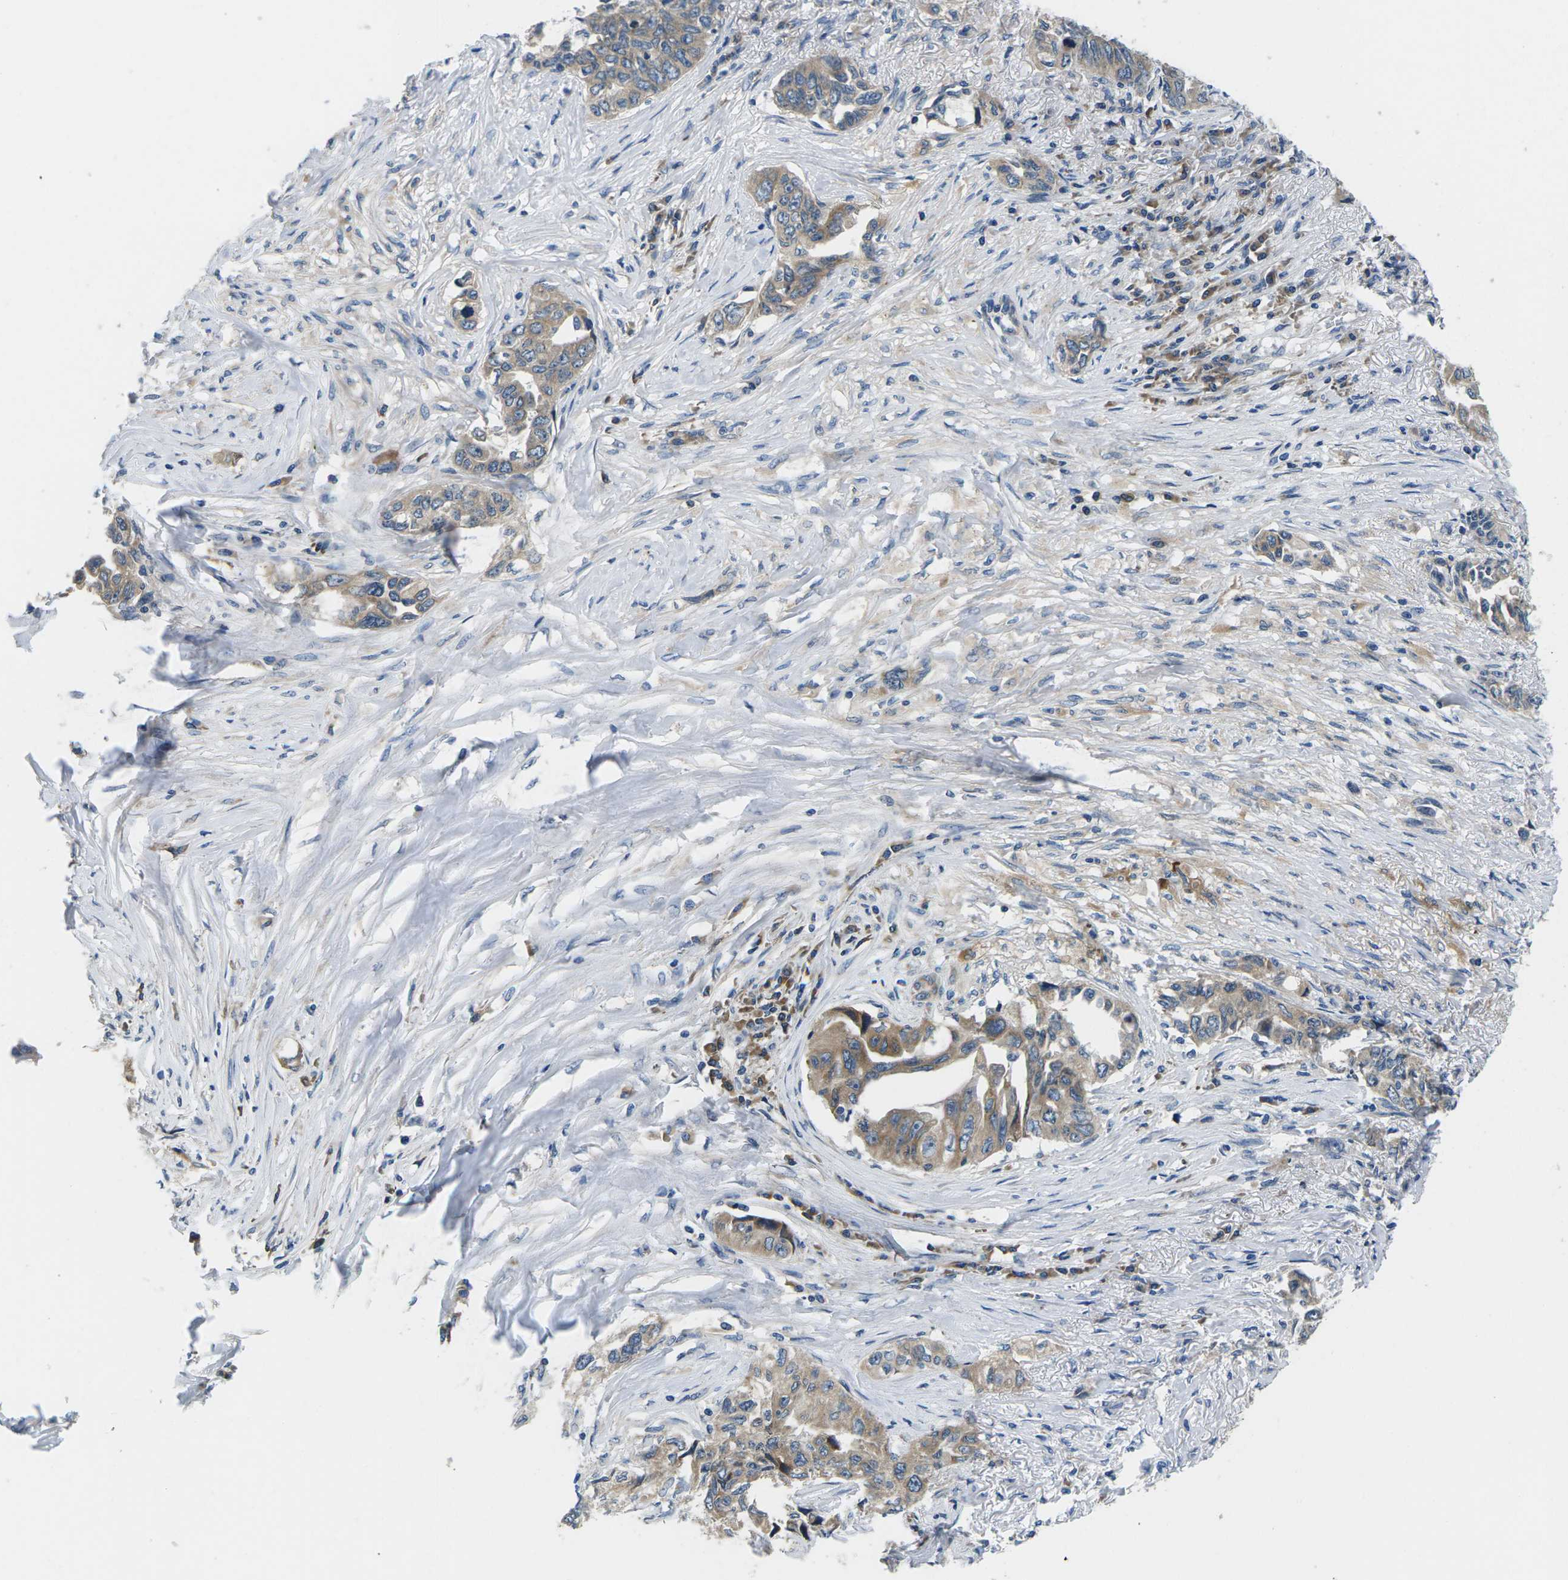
{"staining": {"intensity": "weak", "quantity": ">75%", "location": "cytoplasmic/membranous"}, "tissue": "lung cancer", "cell_type": "Tumor cells", "image_type": "cancer", "snomed": [{"axis": "morphology", "description": "Adenocarcinoma, NOS"}, {"axis": "topography", "description": "Lung"}], "caption": "Immunohistochemical staining of human lung cancer (adenocarcinoma) shows low levels of weak cytoplasmic/membranous expression in about >75% of tumor cells.", "gene": "ERGIC3", "patient": {"sex": "female", "age": 51}}